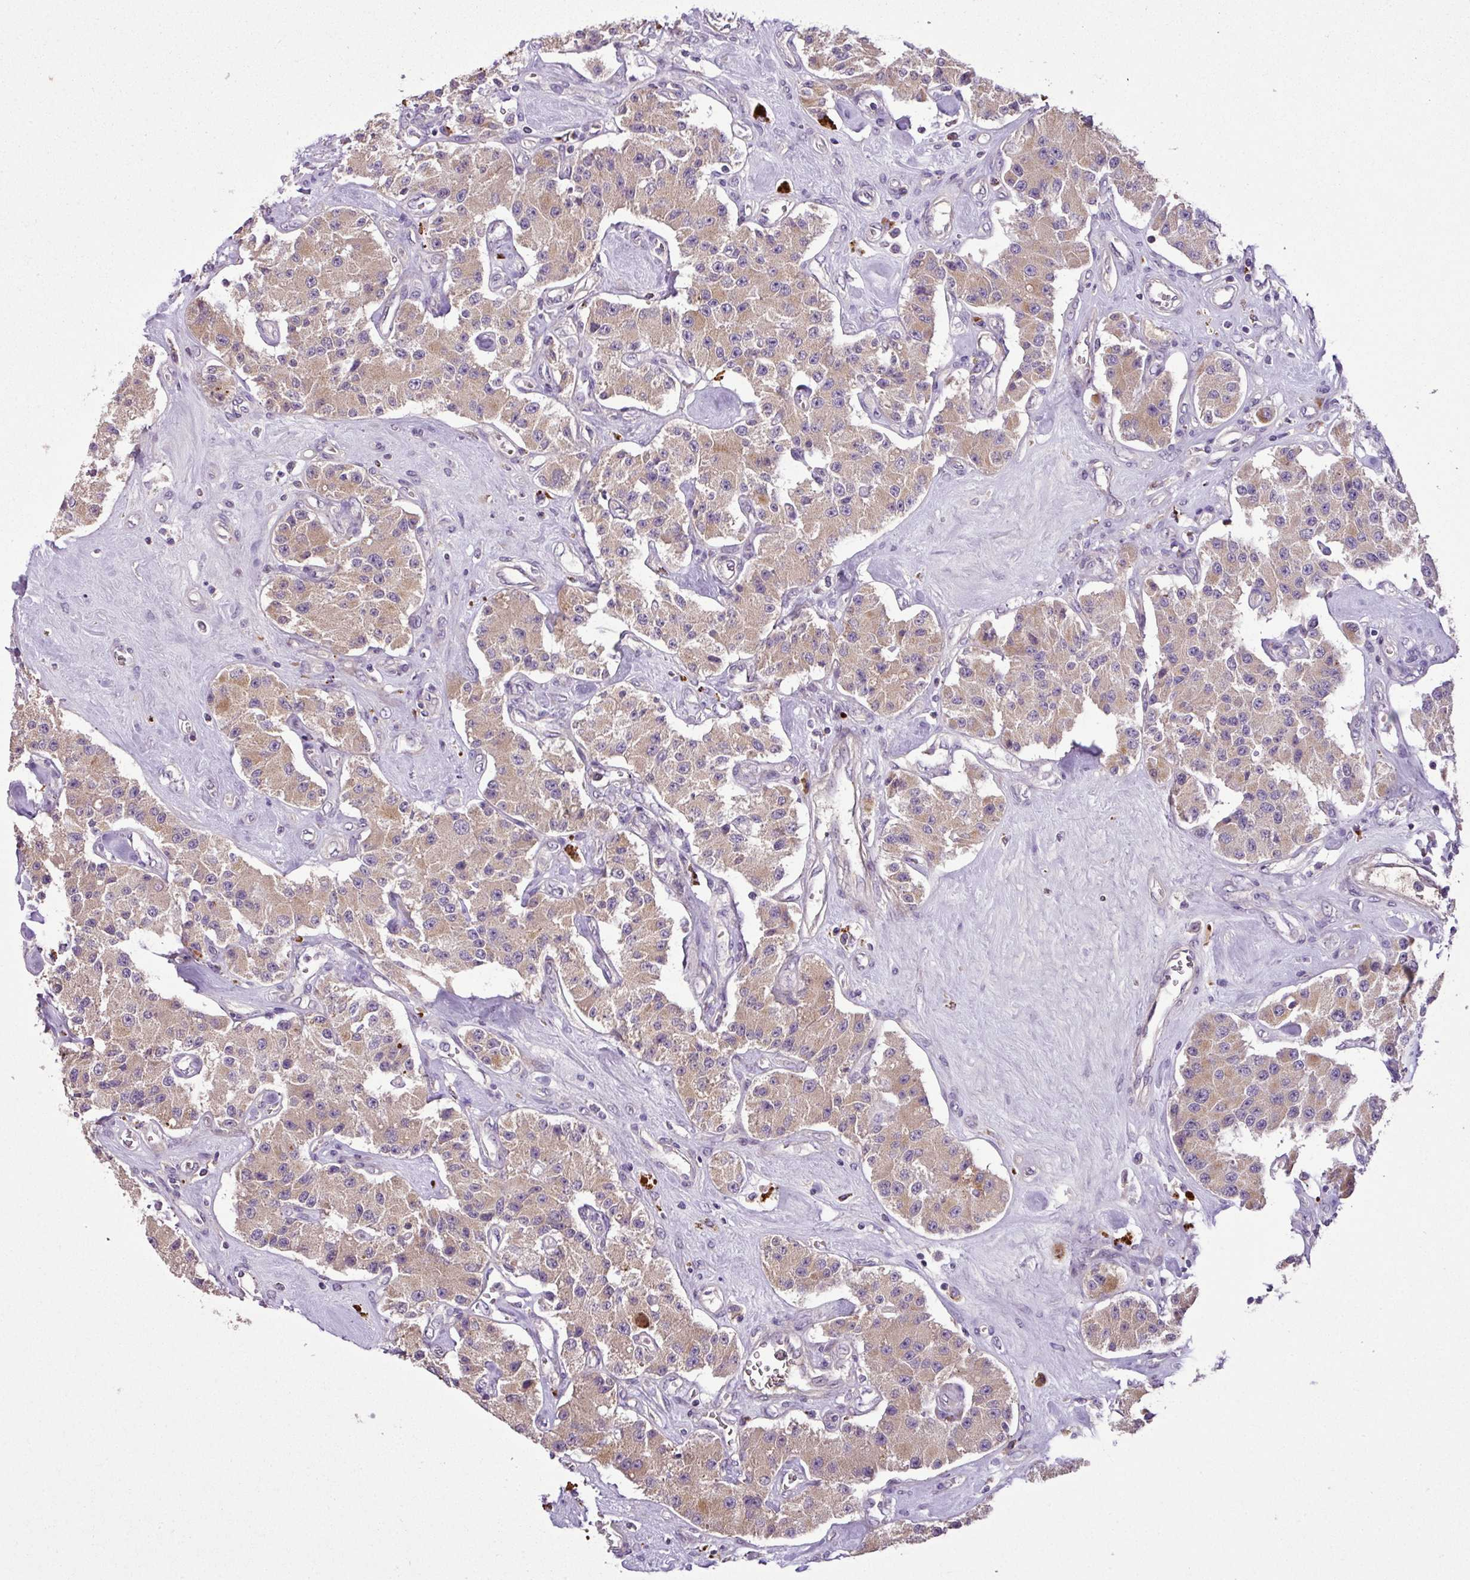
{"staining": {"intensity": "moderate", "quantity": ">75%", "location": "cytoplasmic/membranous"}, "tissue": "carcinoid", "cell_type": "Tumor cells", "image_type": "cancer", "snomed": [{"axis": "morphology", "description": "Carcinoid, malignant, NOS"}, {"axis": "topography", "description": "Pancreas"}], "caption": "The photomicrograph reveals immunohistochemical staining of malignant carcinoid. There is moderate cytoplasmic/membranous positivity is identified in approximately >75% of tumor cells. Nuclei are stained in blue.", "gene": "ZNF266", "patient": {"sex": "male", "age": 41}}